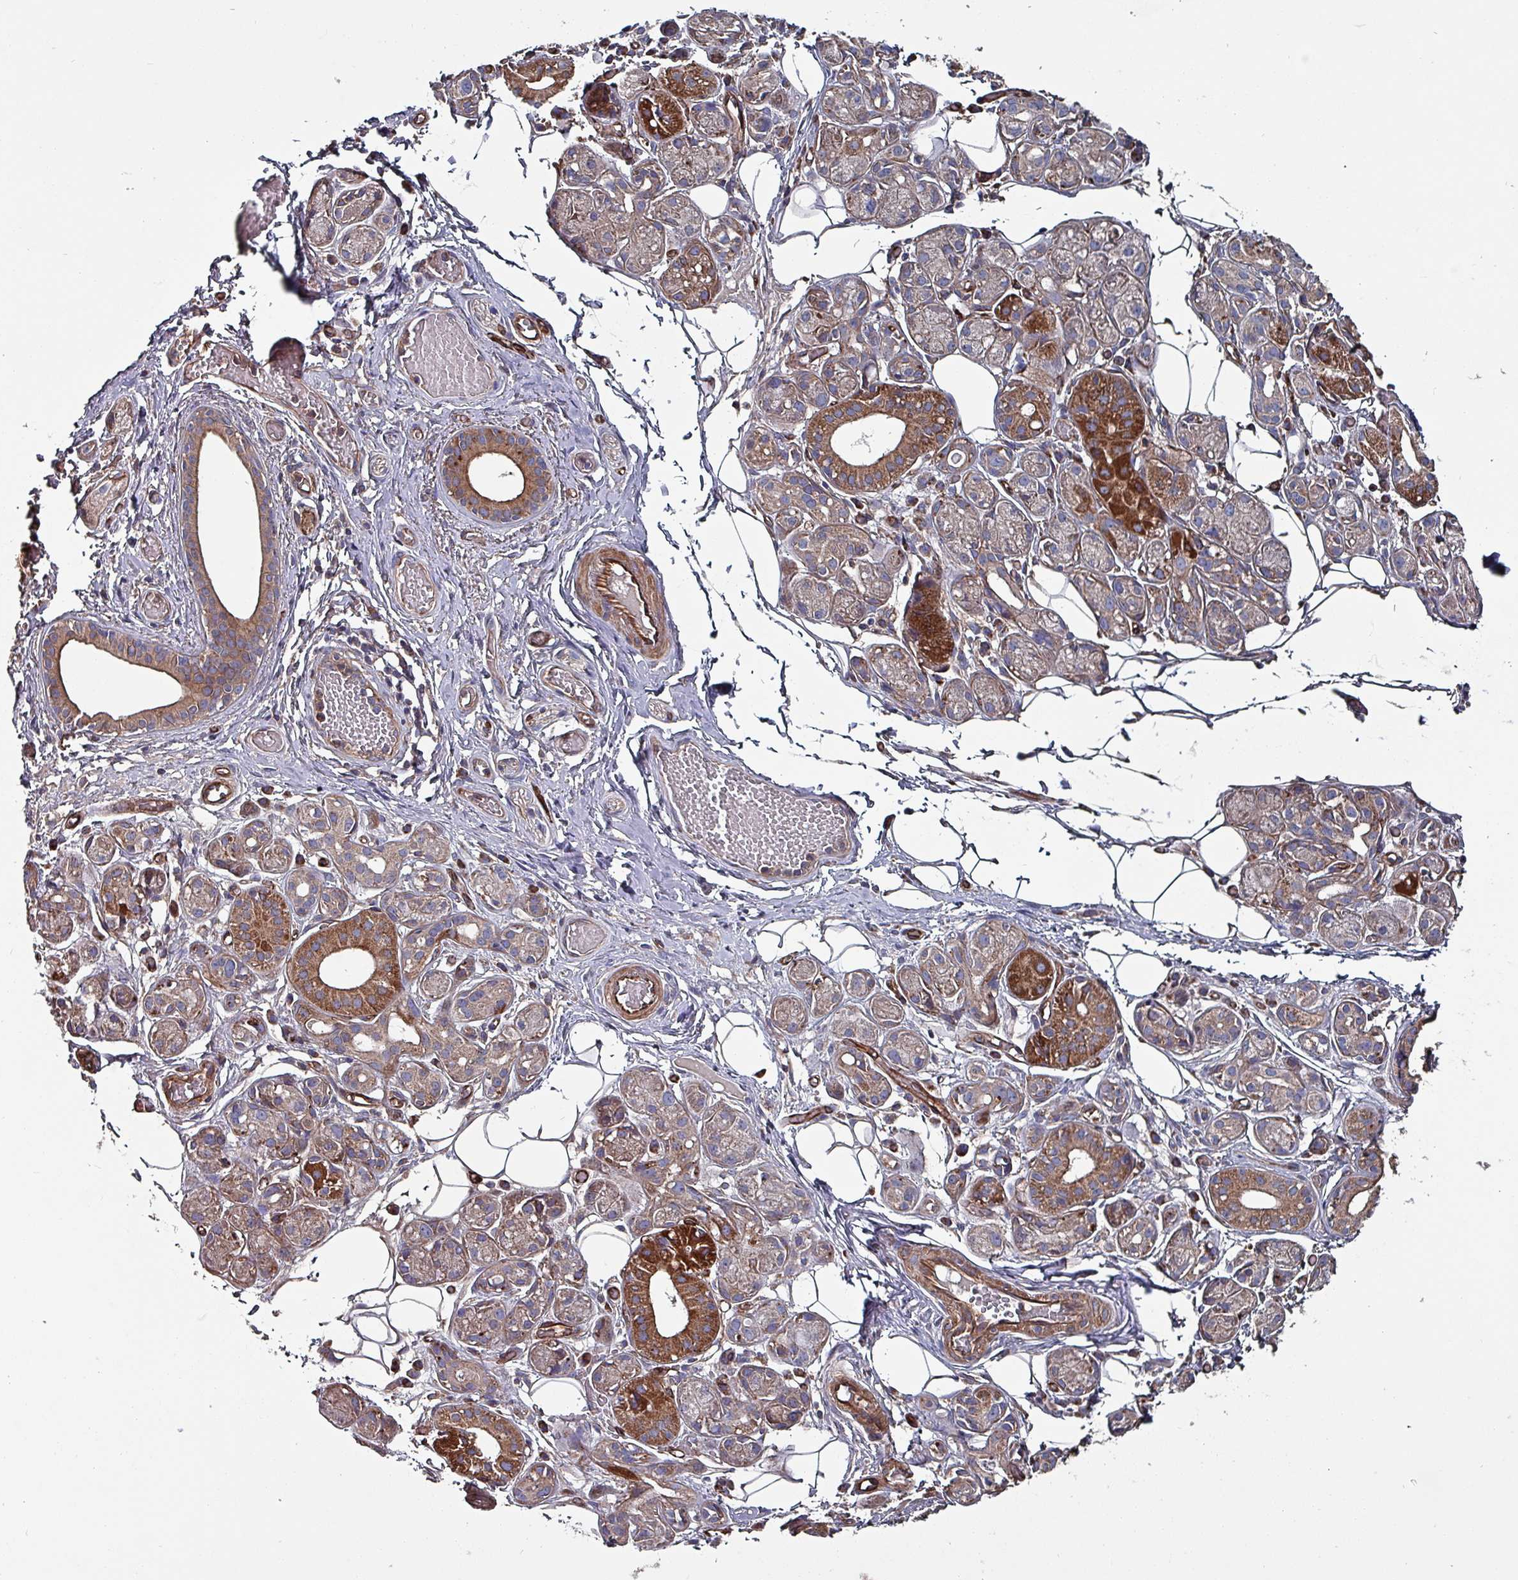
{"staining": {"intensity": "strong", "quantity": "25%-75%", "location": "cytoplasmic/membranous"}, "tissue": "salivary gland", "cell_type": "Glandular cells", "image_type": "normal", "snomed": [{"axis": "morphology", "description": "Normal tissue, NOS"}, {"axis": "topography", "description": "Salivary gland"}], "caption": "Immunohistochemistry histopathology image of unremarkable human salivary gland stained for a protein (brown), which exhibits high levels of strong cytoplasmic/membranous positivity in about 25%-75% of glandular cells.", "gene": "ANO10", "patient": {"sex": "male", "age": 82}}